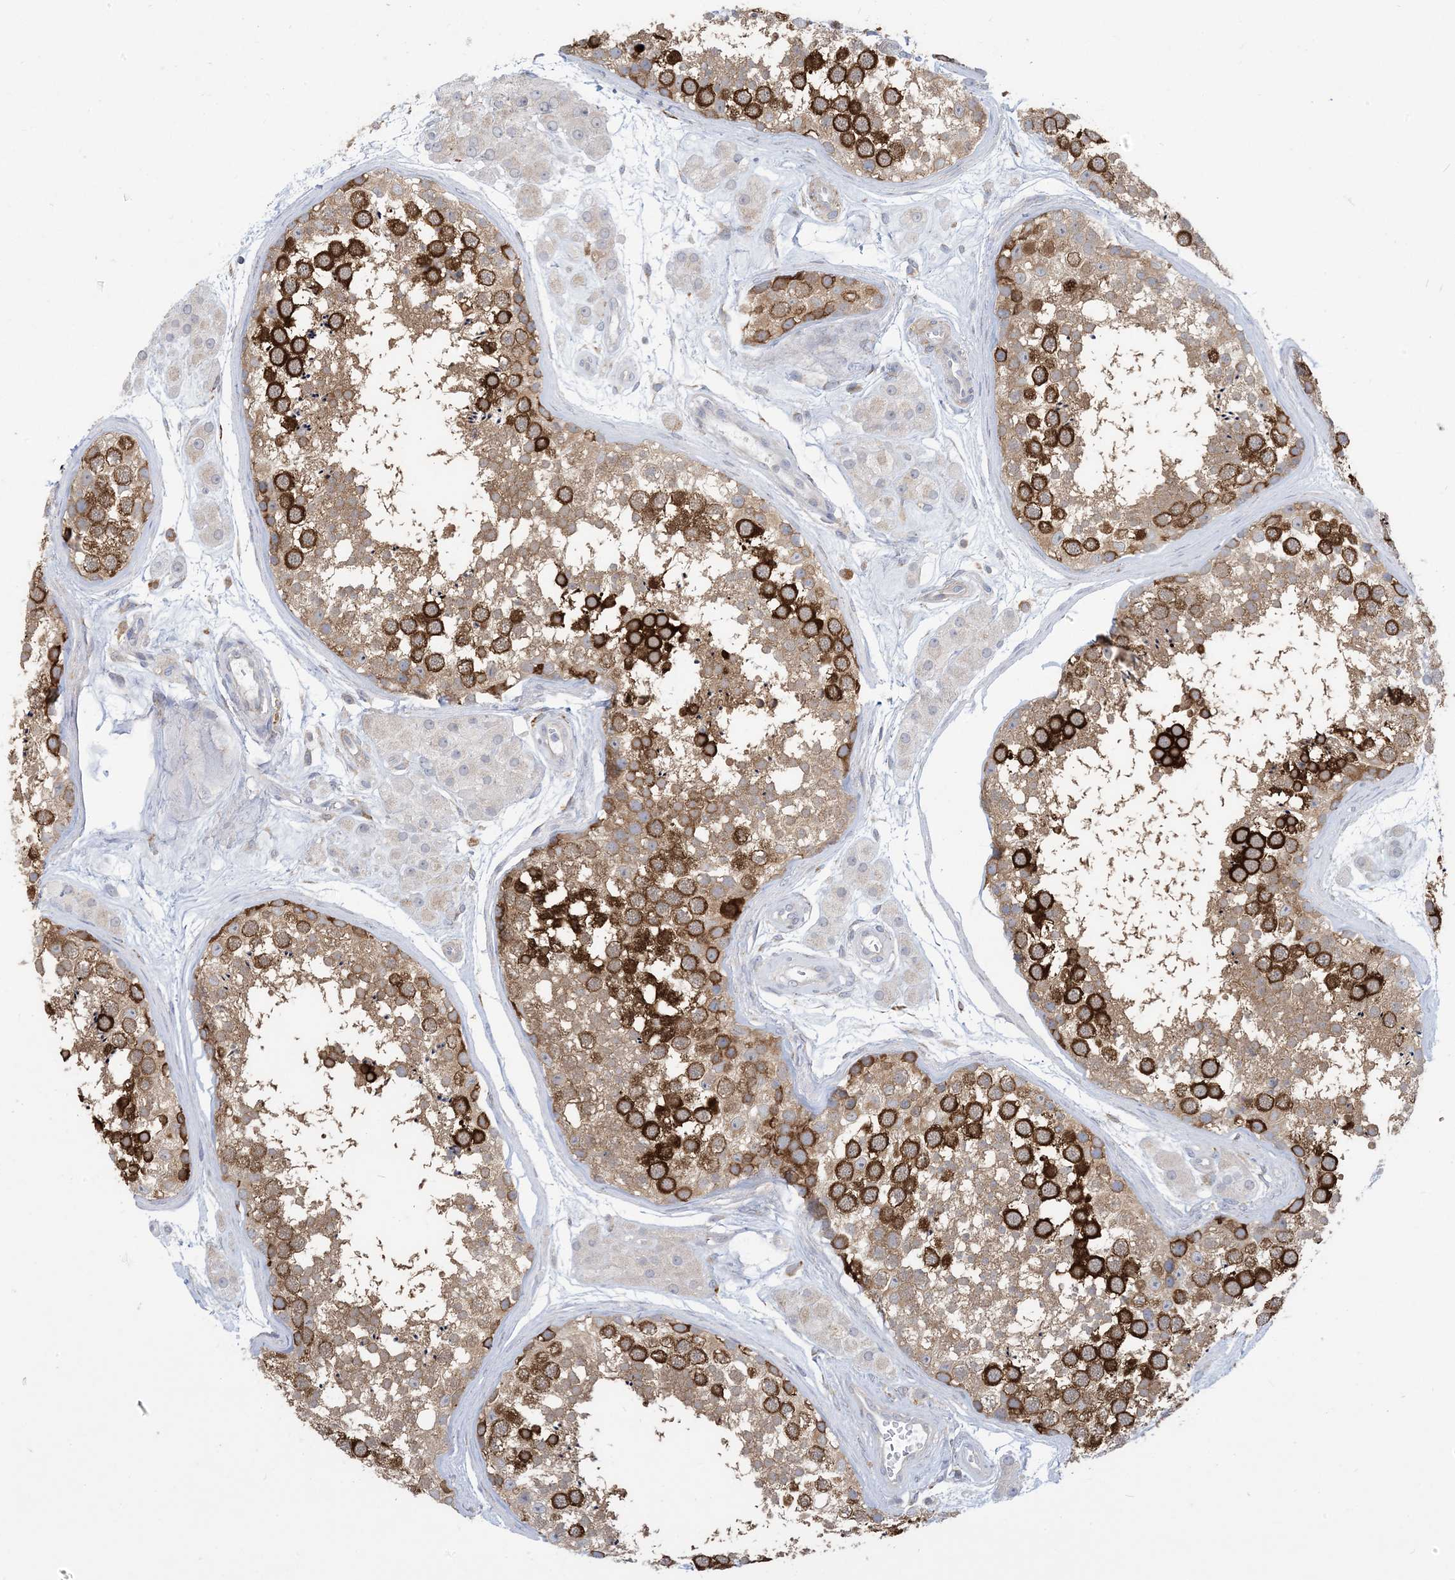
{"staining": {"intensity": "strong", "quantity": ">75%", "location": "cytoplasmic/membranous"}, "tissue": "testis", "cell_type": "Cells in seminiferous ducts", "image_type": "normal", "snomed": [{"axis": "morphology", "description": "Normal tissue, NOS"}, {"axis": "topography", "description": "Testis"}], "caption": "High-magnification brightfield microscopy of benign testis stained with DAB (brown) and counterstained with hematoxylin (blue). cells in seminiferous ducts exhibit strong cytoplasmic/membranous positivity is appreciated in approximately>75% of cells.", "gene": "AOC1", "patient": {"sex": "male", "age": 56}}